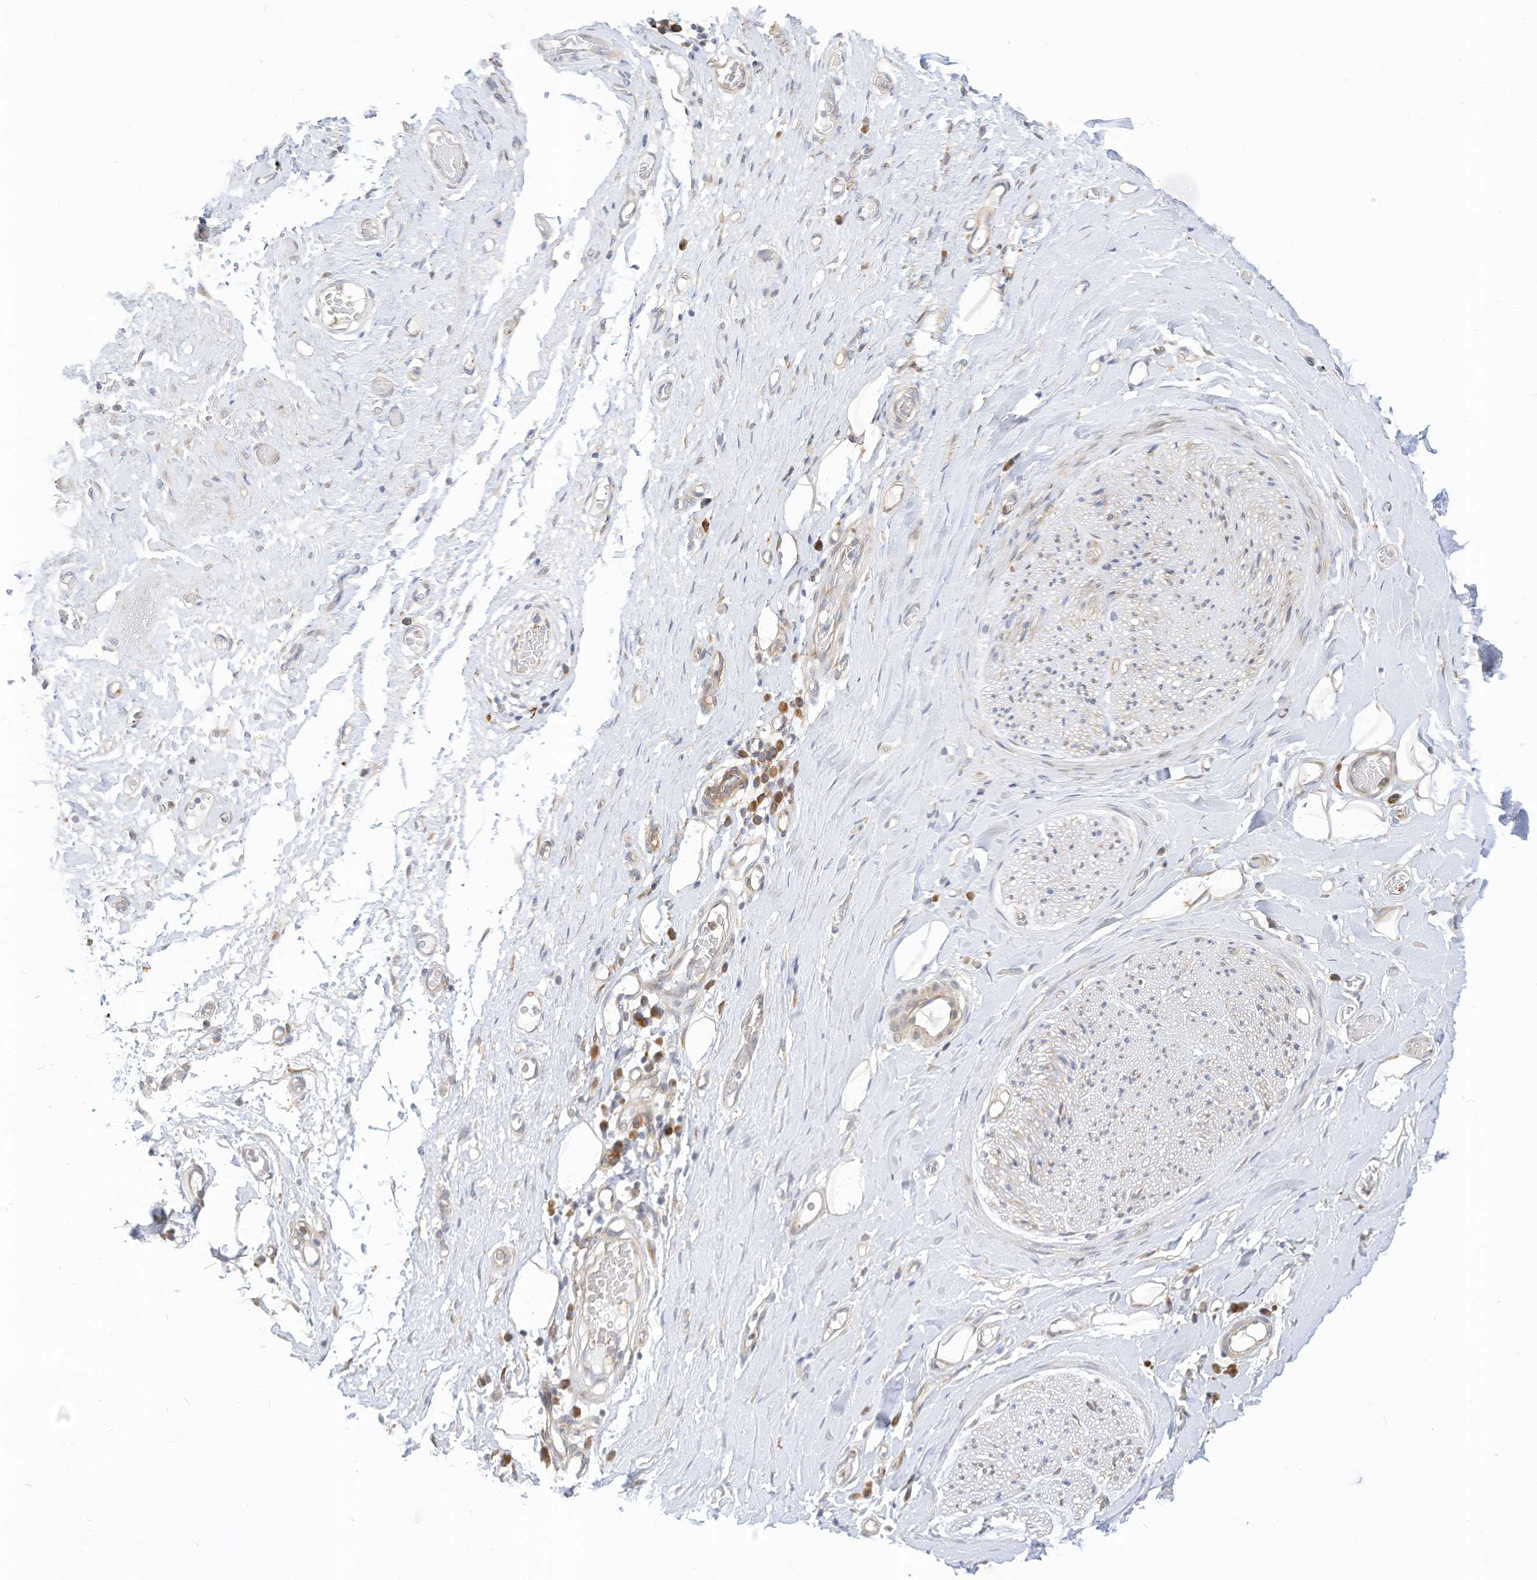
{"staining": {"intensity": "negative", "quantity": "none", "location": "none"}, "tissue": "adipose tissue", "cell_type": "Adipocytes", "image_type": "normal", "snomed": [{"axis": "morphology", "description": "Normal tissue, NOS"}, {"axis": "morphology", "description": "Adenocarcinoma, NOS"}, {"axis": "topography", "description": "Esophagus"}, {"axis": "topography", "description": "Stomach, upper"}, {"axis": "topography", "description": "Peripheral nerve tissue"}], "caption": "High magnification brightfield microscopy of normal adipose tissue stained with DAB (3,3'-diaminobenzidine) (brown) and counterstained with hematoxylin (blue): adipocytes show no significant positivity.", "gene": "ATP13A1", "patient": {"sex": "male", "age": 62}}